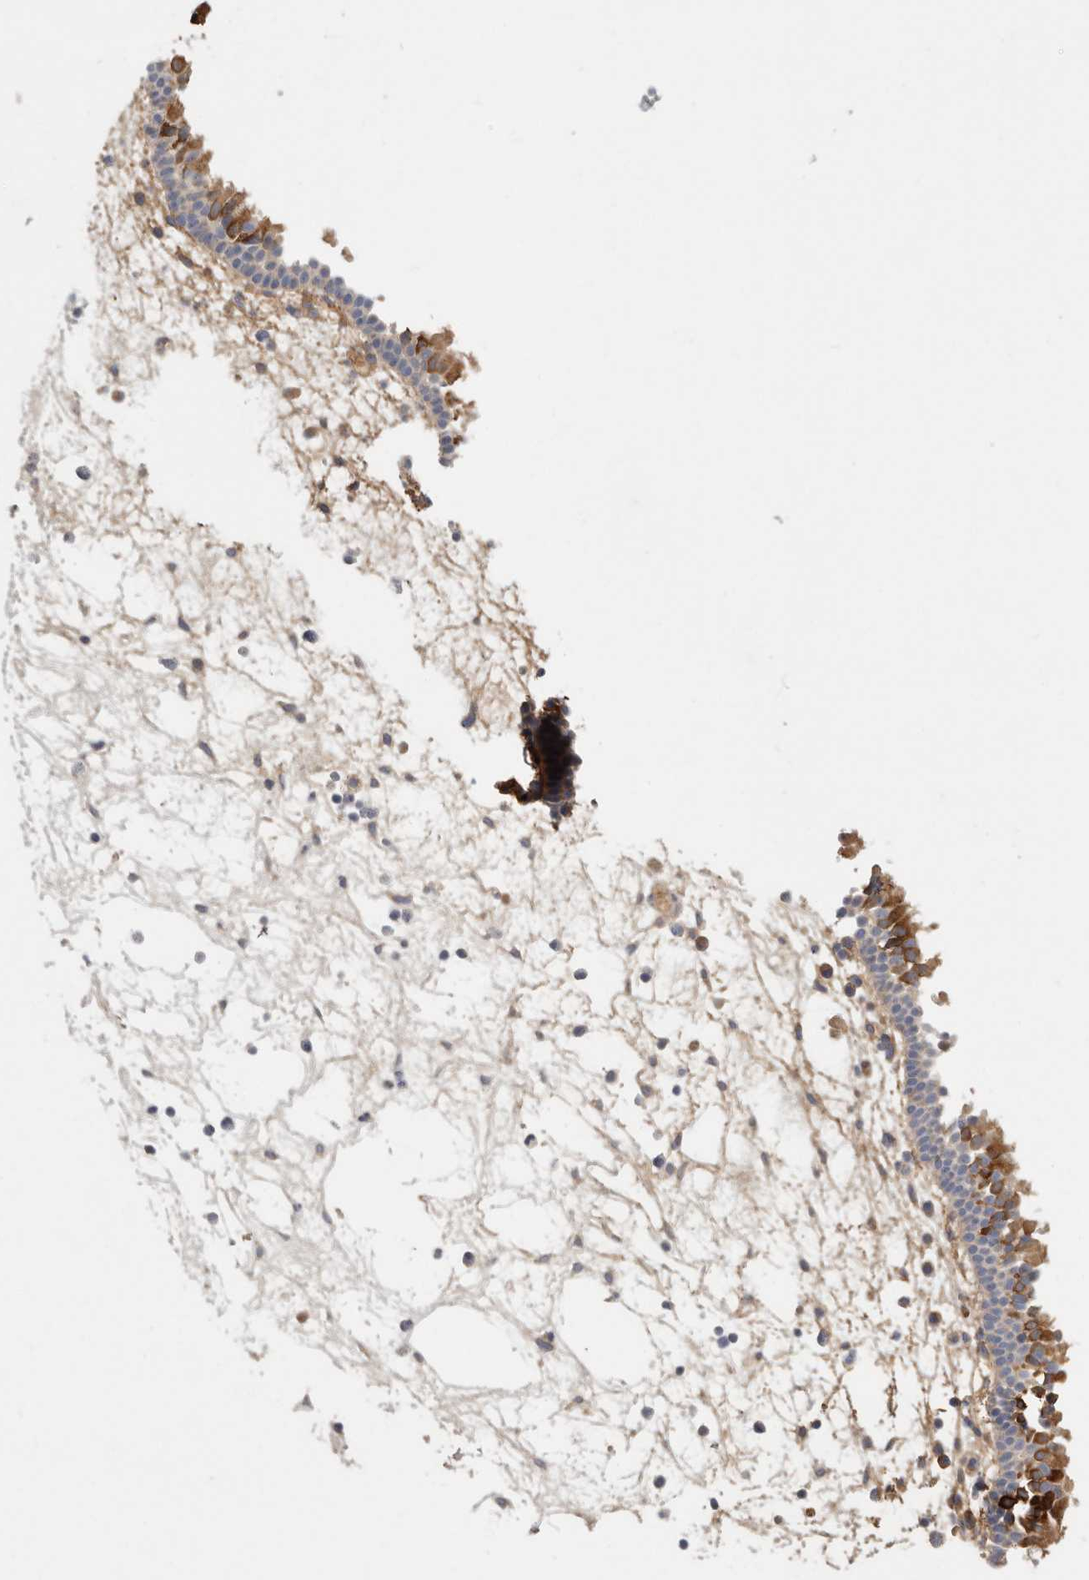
{"staining": {"intensity": "strong", "quantity": "25%-75%", "location": "cytoplasmic/membranous"}, "tissue": "nasopharynx", "cell_type": "Respiratory epithelial cells", "image_type": "normal", "snomed": [{"axis": "morphology", "description": "Normal tissue, NOS"}, {"axis": "morphology", "description": "Inflammation, NOS"}, {"axis": "morphology", "description": "Malignant melanoma, Metastatic site"}, {"axis": "topography", "description": "Nasopharynx"}], "caption": "Nasopharynx stained with IHC exhibits strong cytoplasmic/membranous staining in approximately 25%-75% of respiratory epithelial cells.", "gene": "CFAP298", "patient": {"sex": "male", "age": 70}}